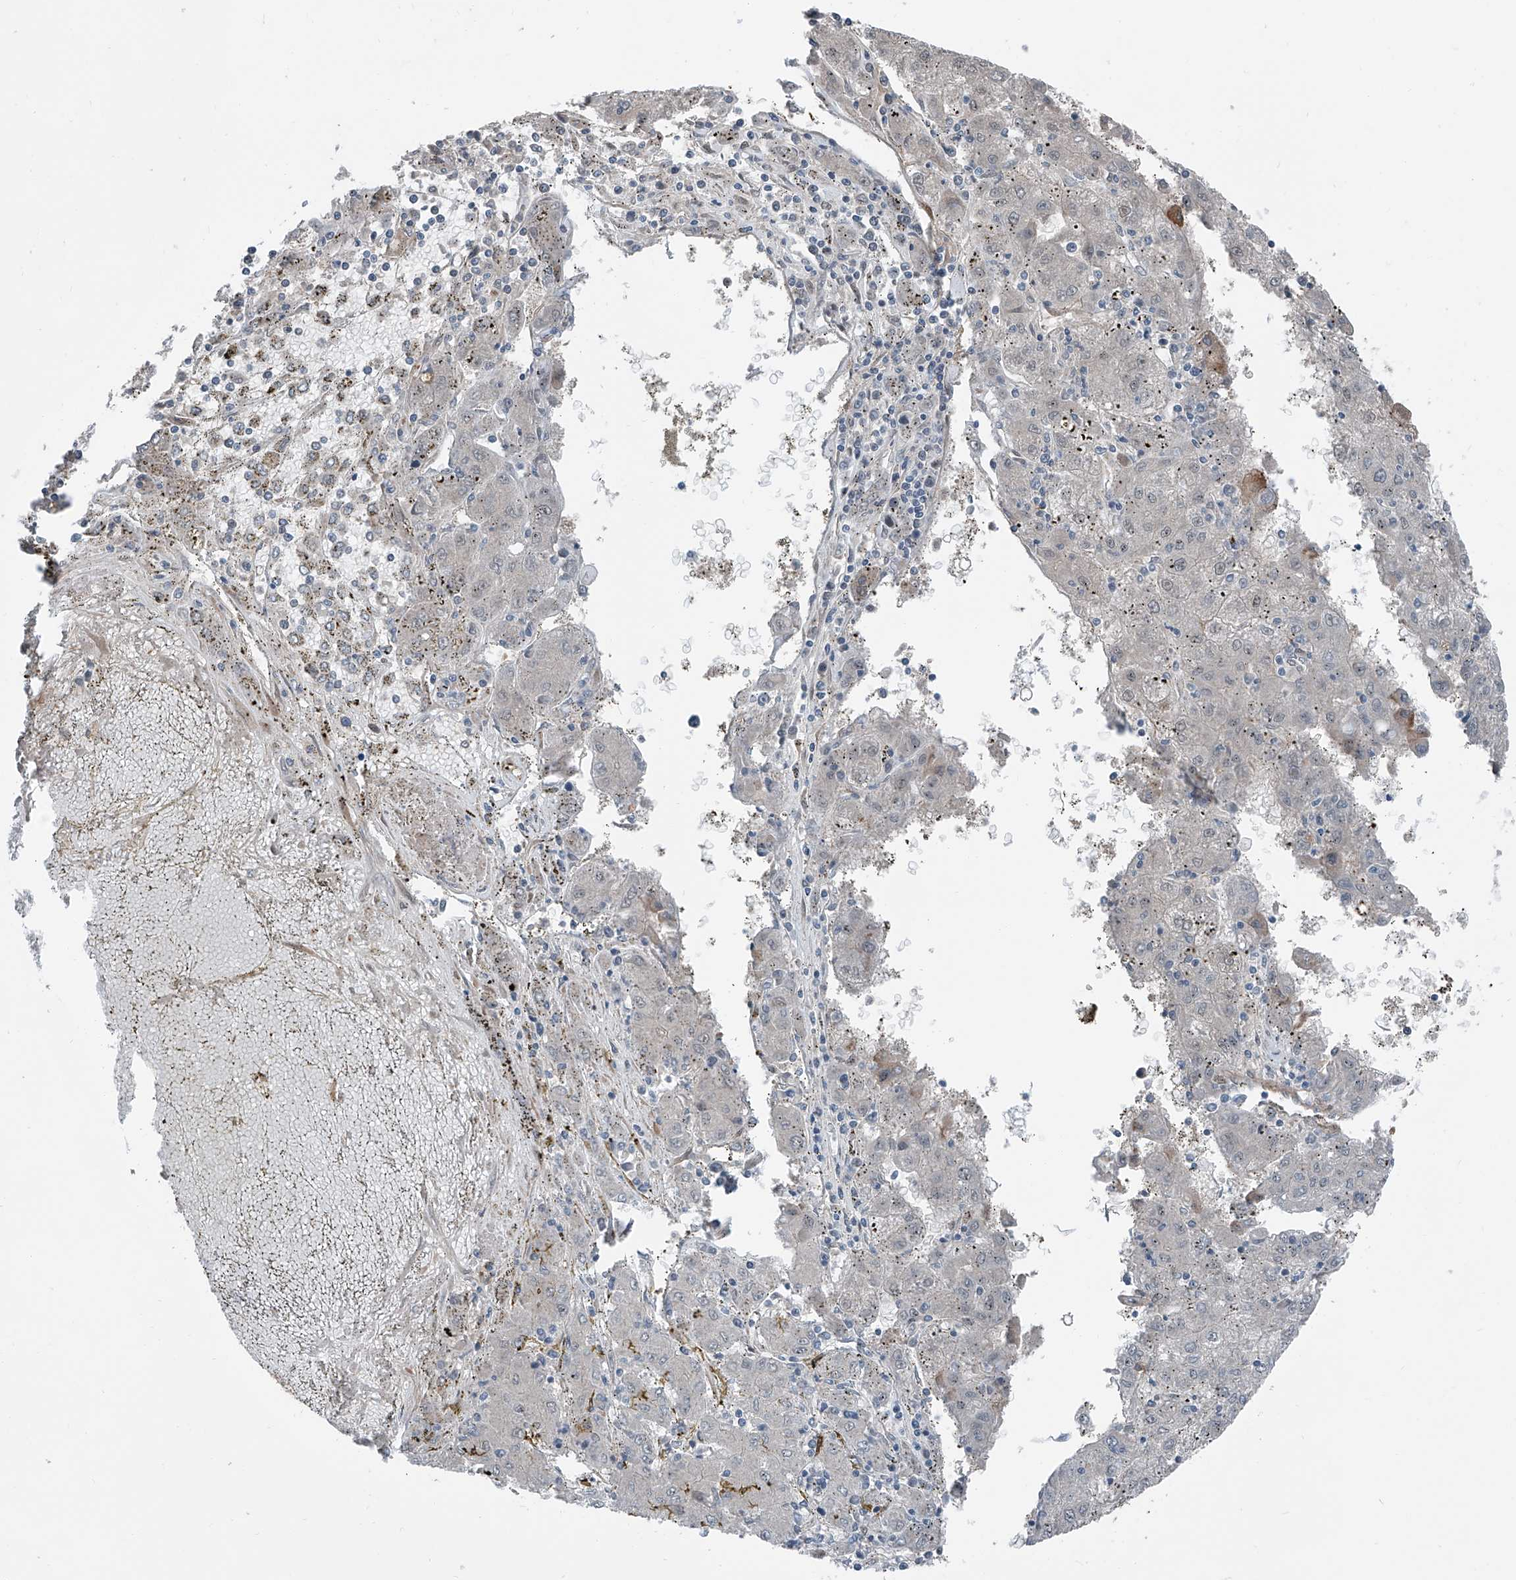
{"staining": {"intensity": "negative", "quantity": "none", "location": "none"}, "tissue": "liver cancer", "cell_type": "Tumor cells", "image_type": "cancer", "snomed": [{"axis": "morphology", "description": "Carcinoma, Hepatocellular, NOS"}, {"axis": "topography", "description": "Liver"}], "caption": "The photomicrograph displays no significant expression in tumor cells of liver cancer (hepatocellular carcinoma).", "gene": "HSPA6", "patient": {"sex": "male", "age": 72}}